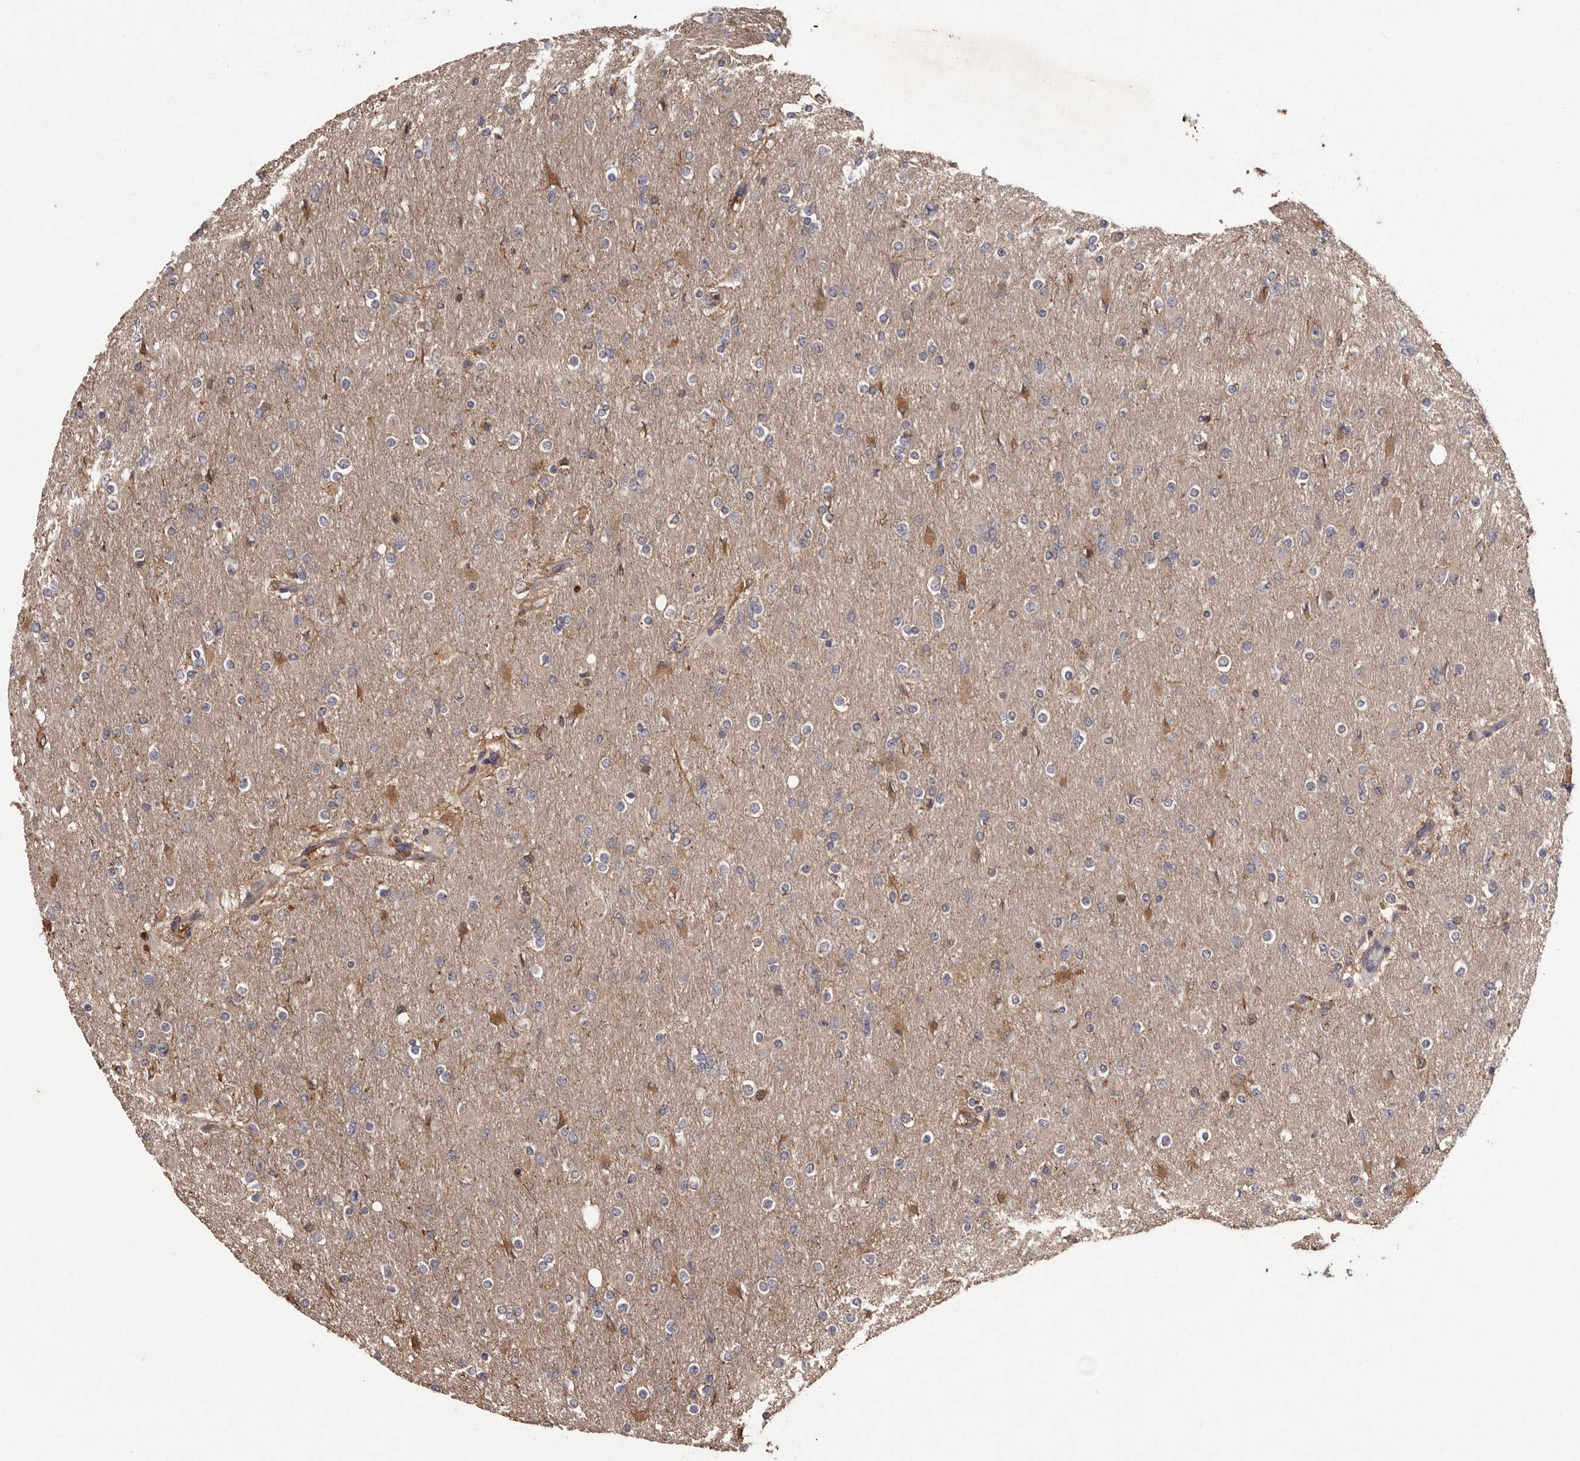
{"staining": {"intensity": "negative", "quantity": "none", "location": "none"}, "tissue": "glioma", "cell_type": "Tumor cells", "image_type": "cancer", "snomed": [{"axis": "morphology", "description": "Glioma, malignant, High grade"}, {"axis": "topography", "description": "Cerebral cortex"}], "caption": "This is a histopathology image of immunohistochemistry (IHC) staining of glioma, which shows no positivity in tumor cells. (Stains: DAB immunohistochemistry with hematoxylin counter stain, Microscopy: brightfield microscopy at high magnification).", "gene": "CYP1B1", "patient": {"sex": "female", "age": 36}}